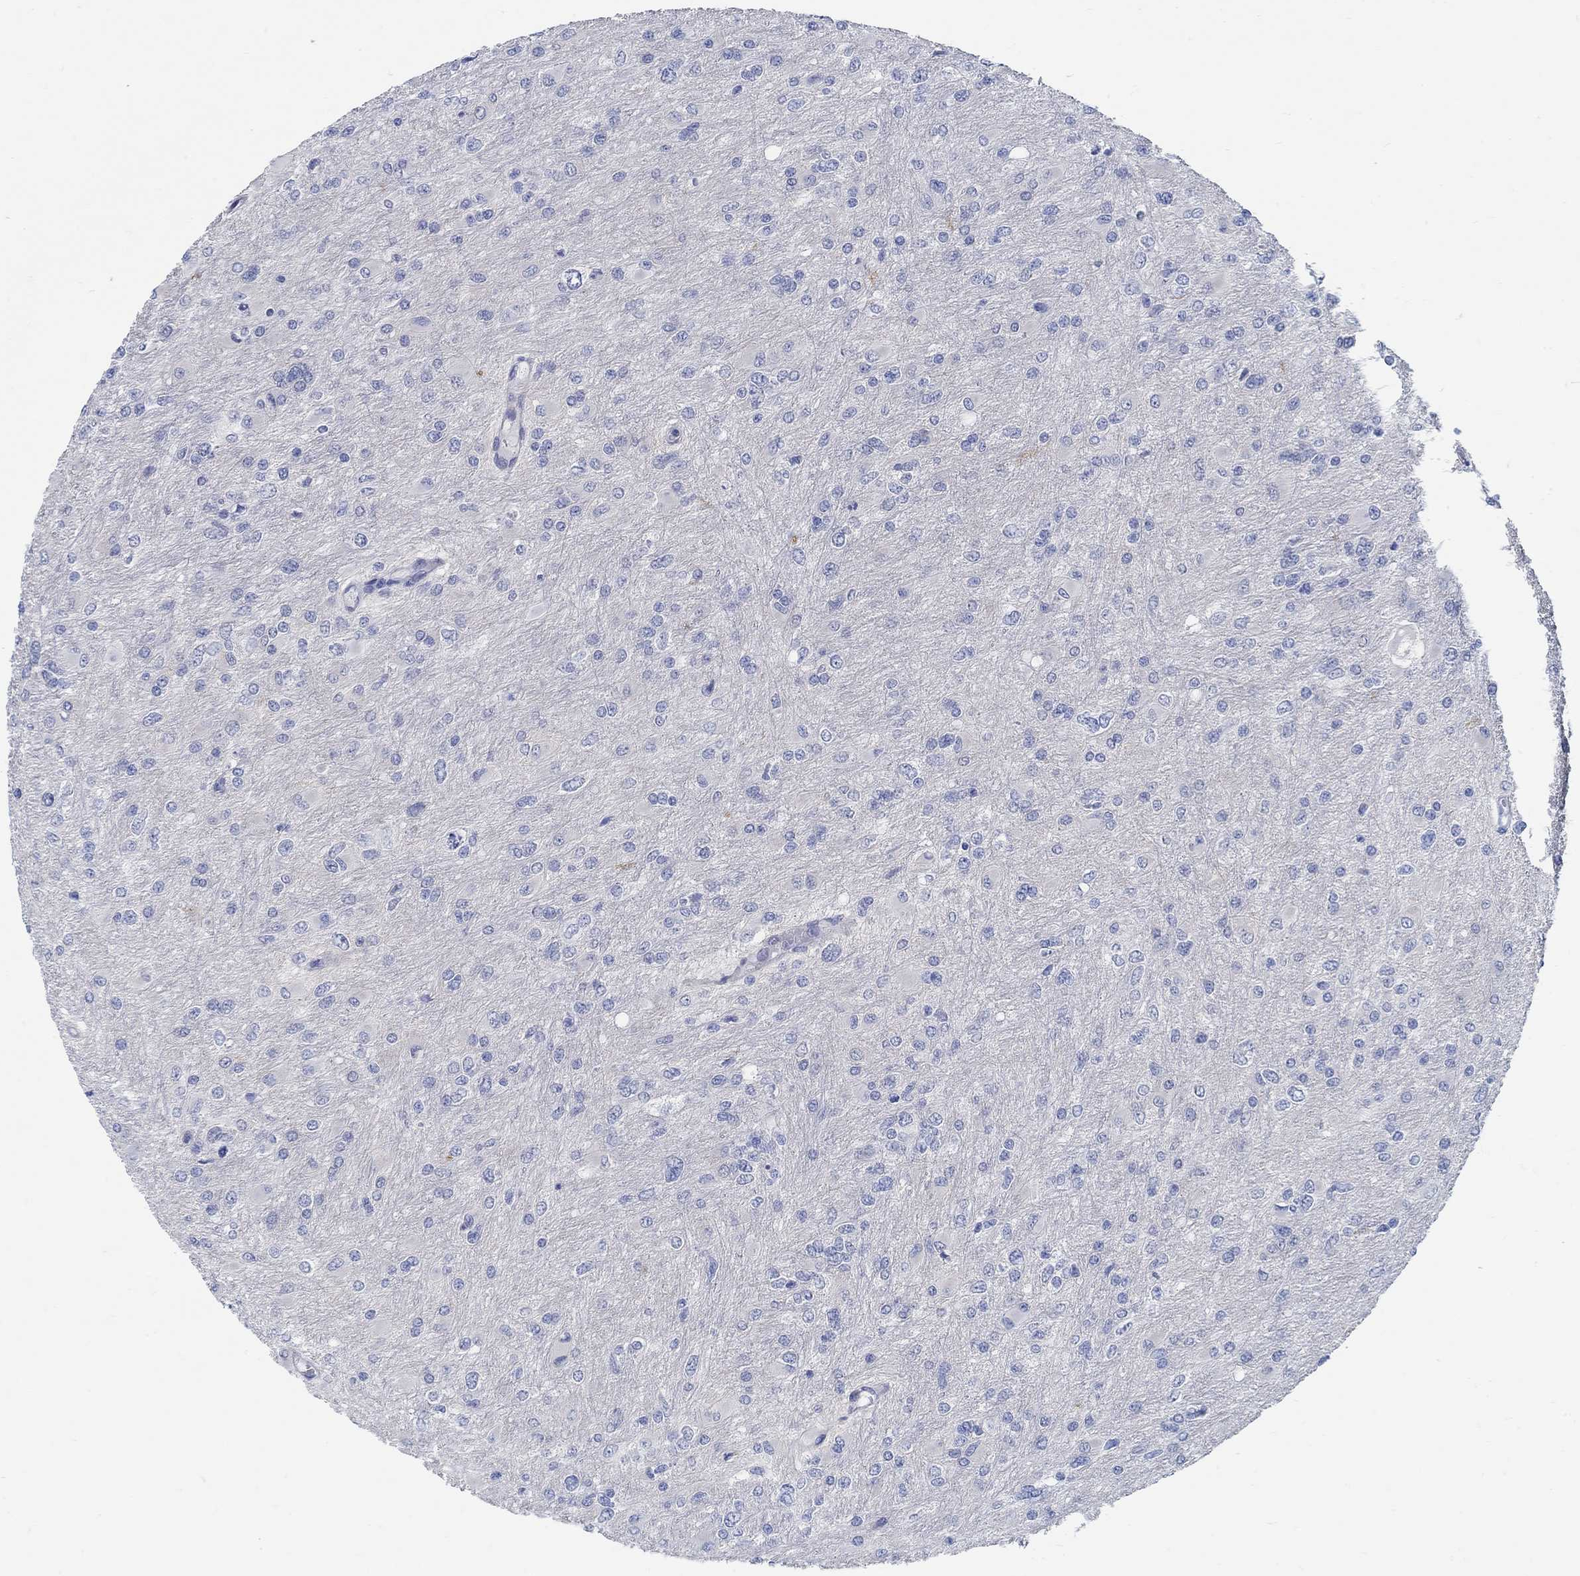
{"staining": {"intensity": "negative", "quantity": "none", "location": "none"}, "tissue": "glioma", "cell_type": "Tumor cells", "image_type": "cancer", "snomed": [{"axis": "morphology", "description": "Glioma, malignant, High grade"}, {"axis": "topography", "description": "Cerebral cortex"}], "caption": "Tumor cells show no significant protein positivity in glioma.", "gene": "C15orf39", "patient": {"sex": "female", "age": 36}}